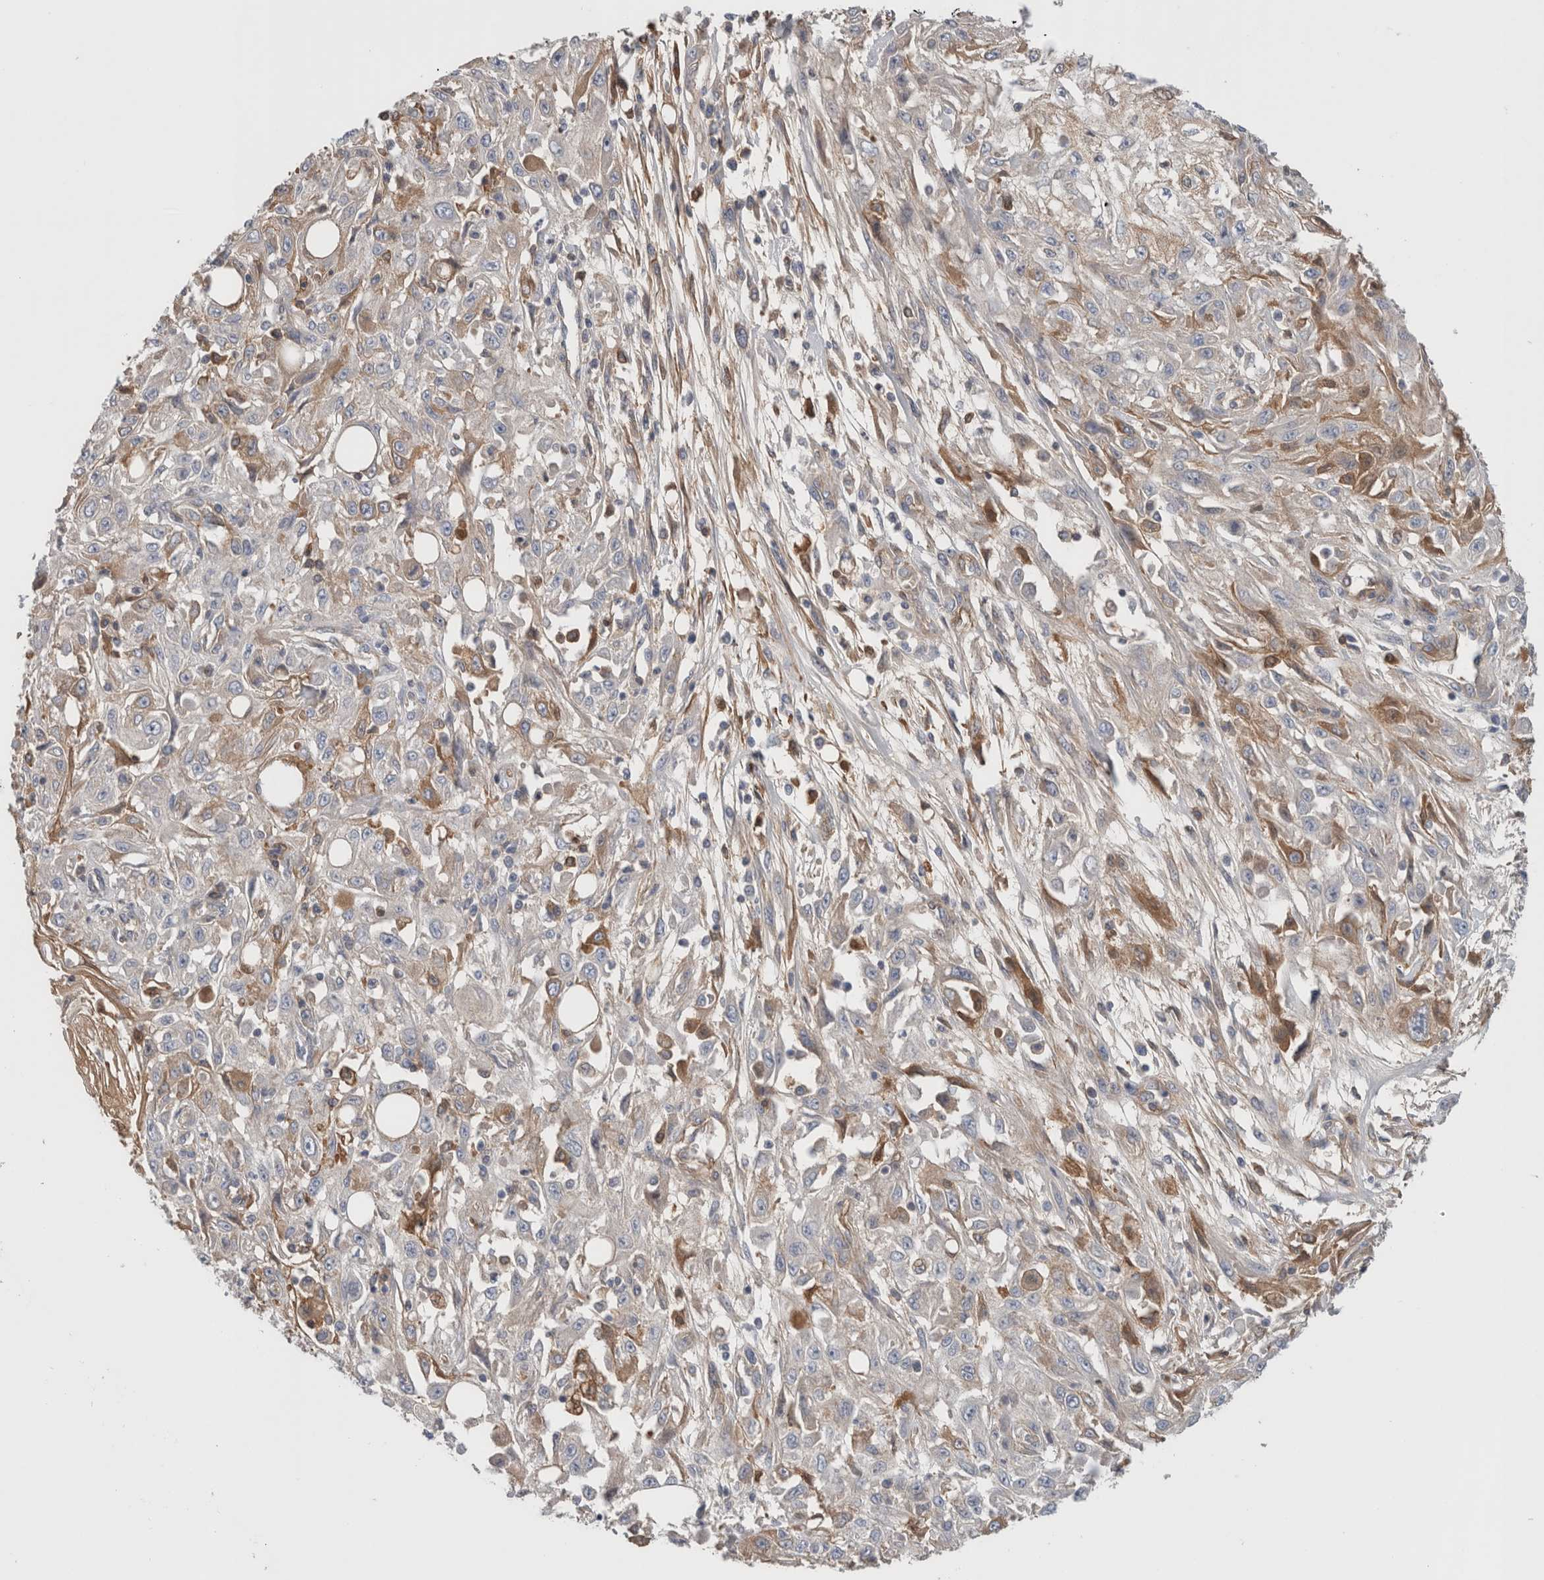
{"staining": {"intensity": "moderate", "quantity": "<25%", "location": "cytoplasmic/membranous"}, "tissue": "skin cancer", "cell_type": "Tumor cells", "image_type": "cancer", "snomed": [{"axis": "morphology", "description": "Squamous cell carcinoma, NOS"}, {"axis": "morphology", "description": "Squamous cell carcinoma, metastatic, NOS"}, {"axis": "topography", "description": "Skin"}, {"axis": "topography", "description": "Lymph node"}], "caption": "Skin cancer stained with immunohistochemistry (IHC) reveals moderate cytoplasmic/membranous positivity in approximately <25% of tumor cells.", "gene": "CFI", "patient": {"sex": "male", "age": 75}}